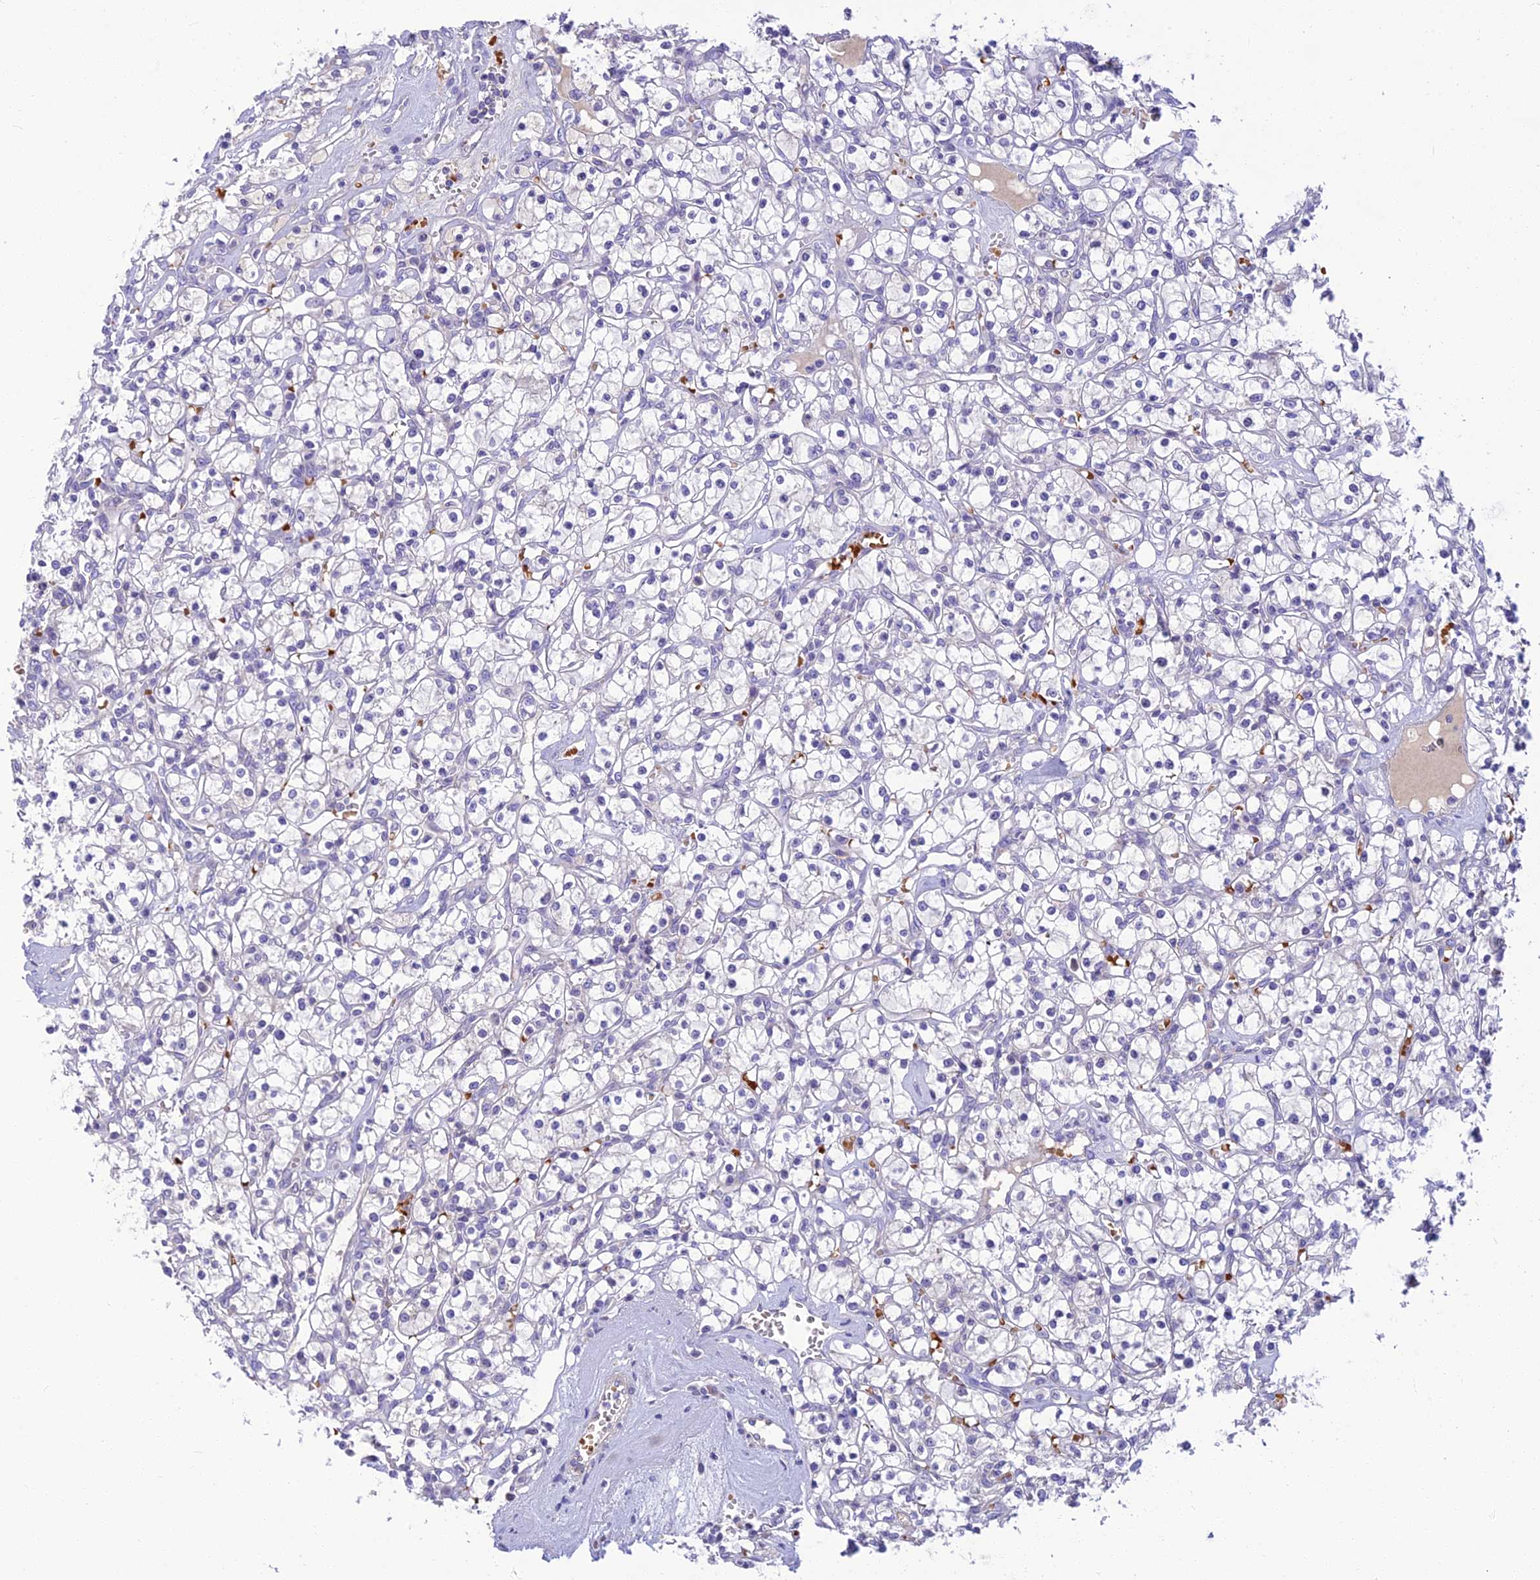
{"staining": {"intensity": "negative", "quantity": "none", "location": "none"}, "tissue": "renal cancer", "cell_type": "Tumor cells", "image_type": "cancer", "snomed": [{"axis": "morphology", "description": "Adenocarcinoma, NOS"}, {"axis": "topography", "description": "Kidney"}], "caption": "This is a image of immunohistochemistry staining of renal cancer, which shows no positivity in tumor cells.", "gene": "CLIP4", "patient": {"sex": "female", "age": 59}}